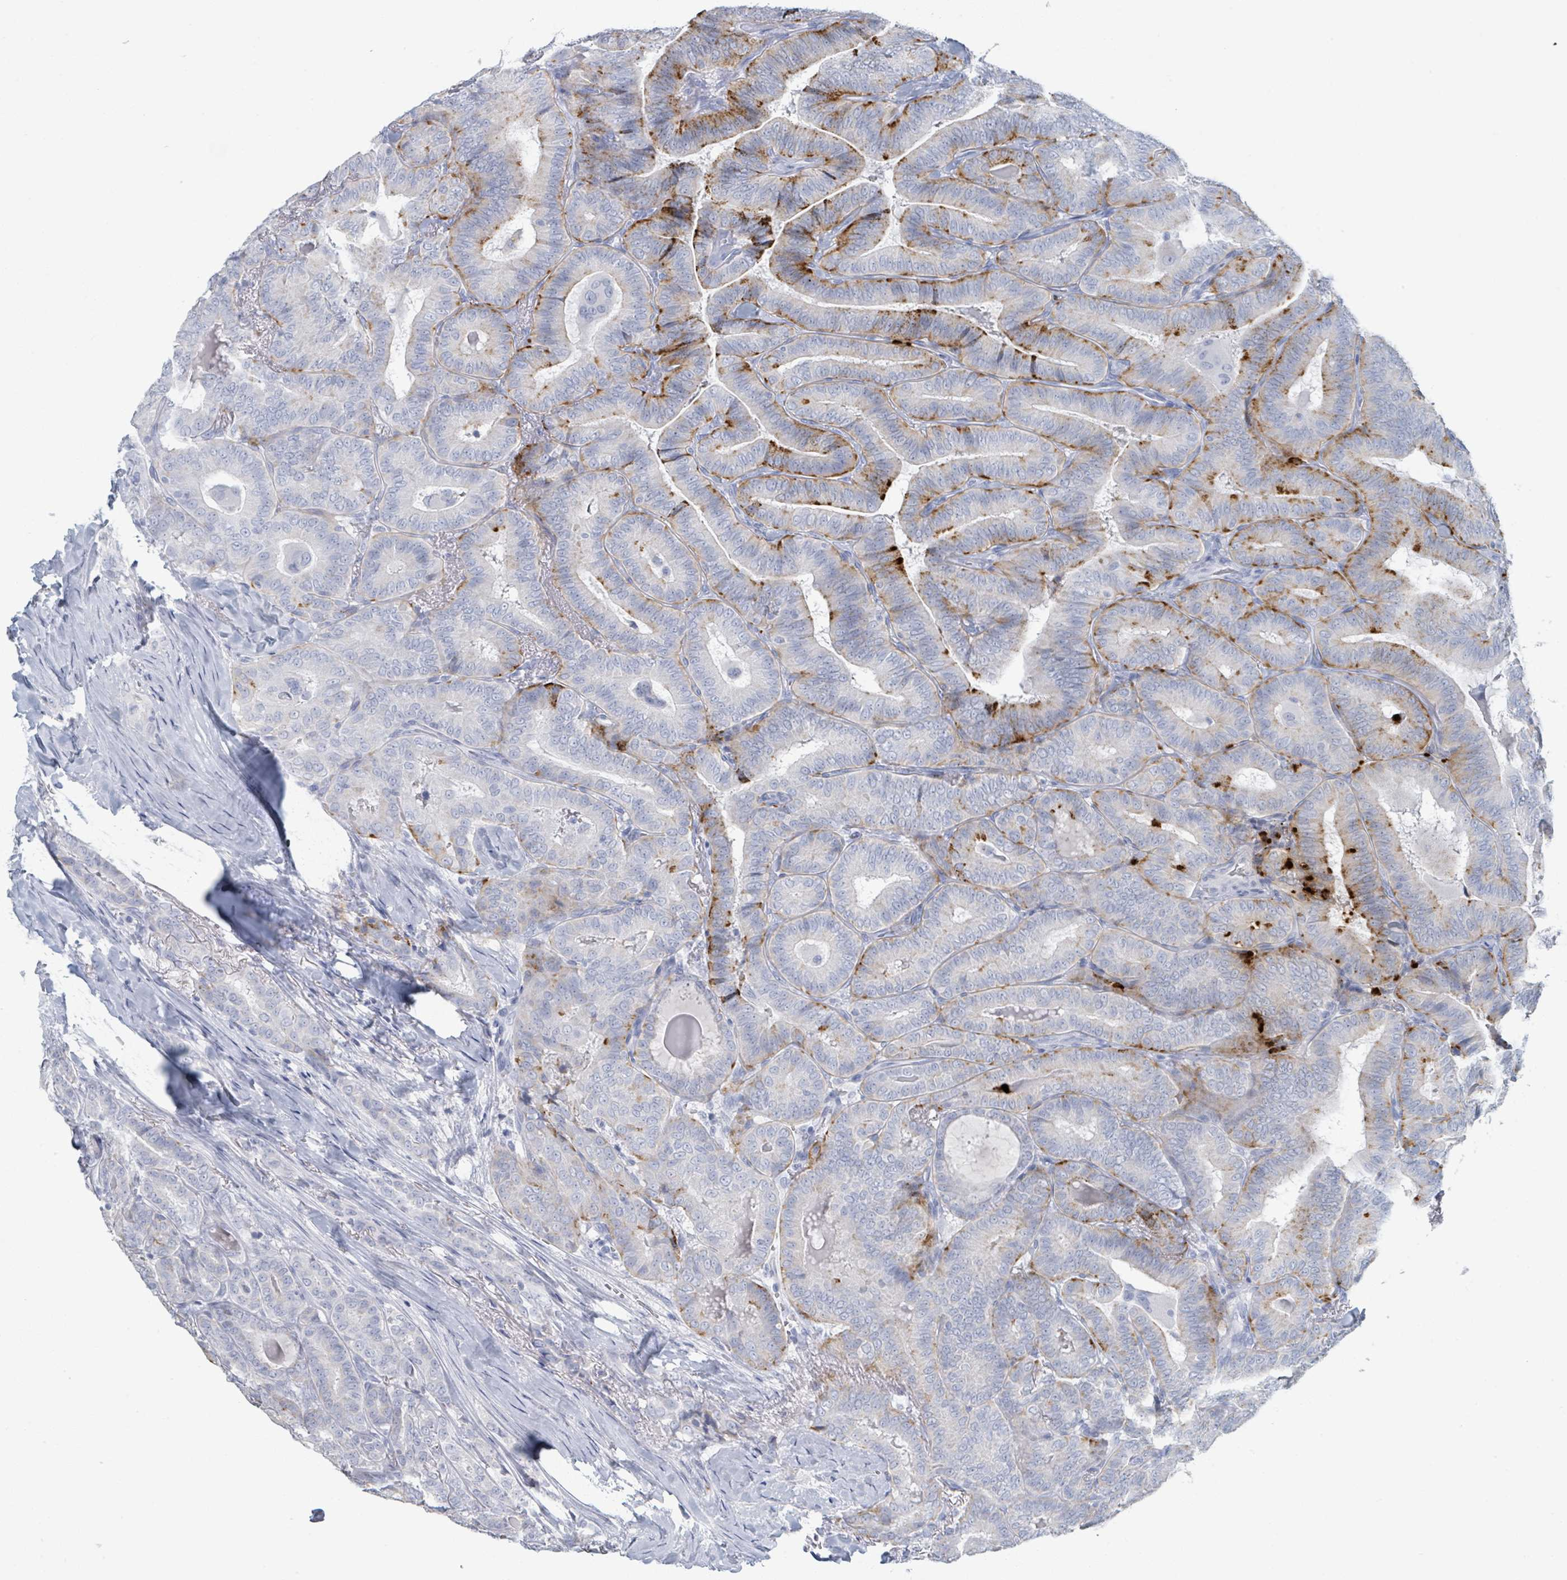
{"staining": {"intensity": "moderate", "quantity": "25%-75%", "location": "cytoplasmic/membranous"}, "tissue": "thyroid cancer", "cell_type": "Tumor cells", "image_type": "cancer", "snomed": [{"axis": "morphology", "description": "Papillary adenocarcinoma, NOS"}, {"axis": "topography", "description": "Thyroid gland"}], "caption": "Immunohistochemistry (DAB (3,3'-diaminobenzidine)) staining of papillary adenocarcinoma (thyroid) shows moderate cytoplasmic/membranous protein staining in approximately 25%-75% of tumor cells.", "gene": "DEFA4", "patient": {"sex": "male", "age": 61}}